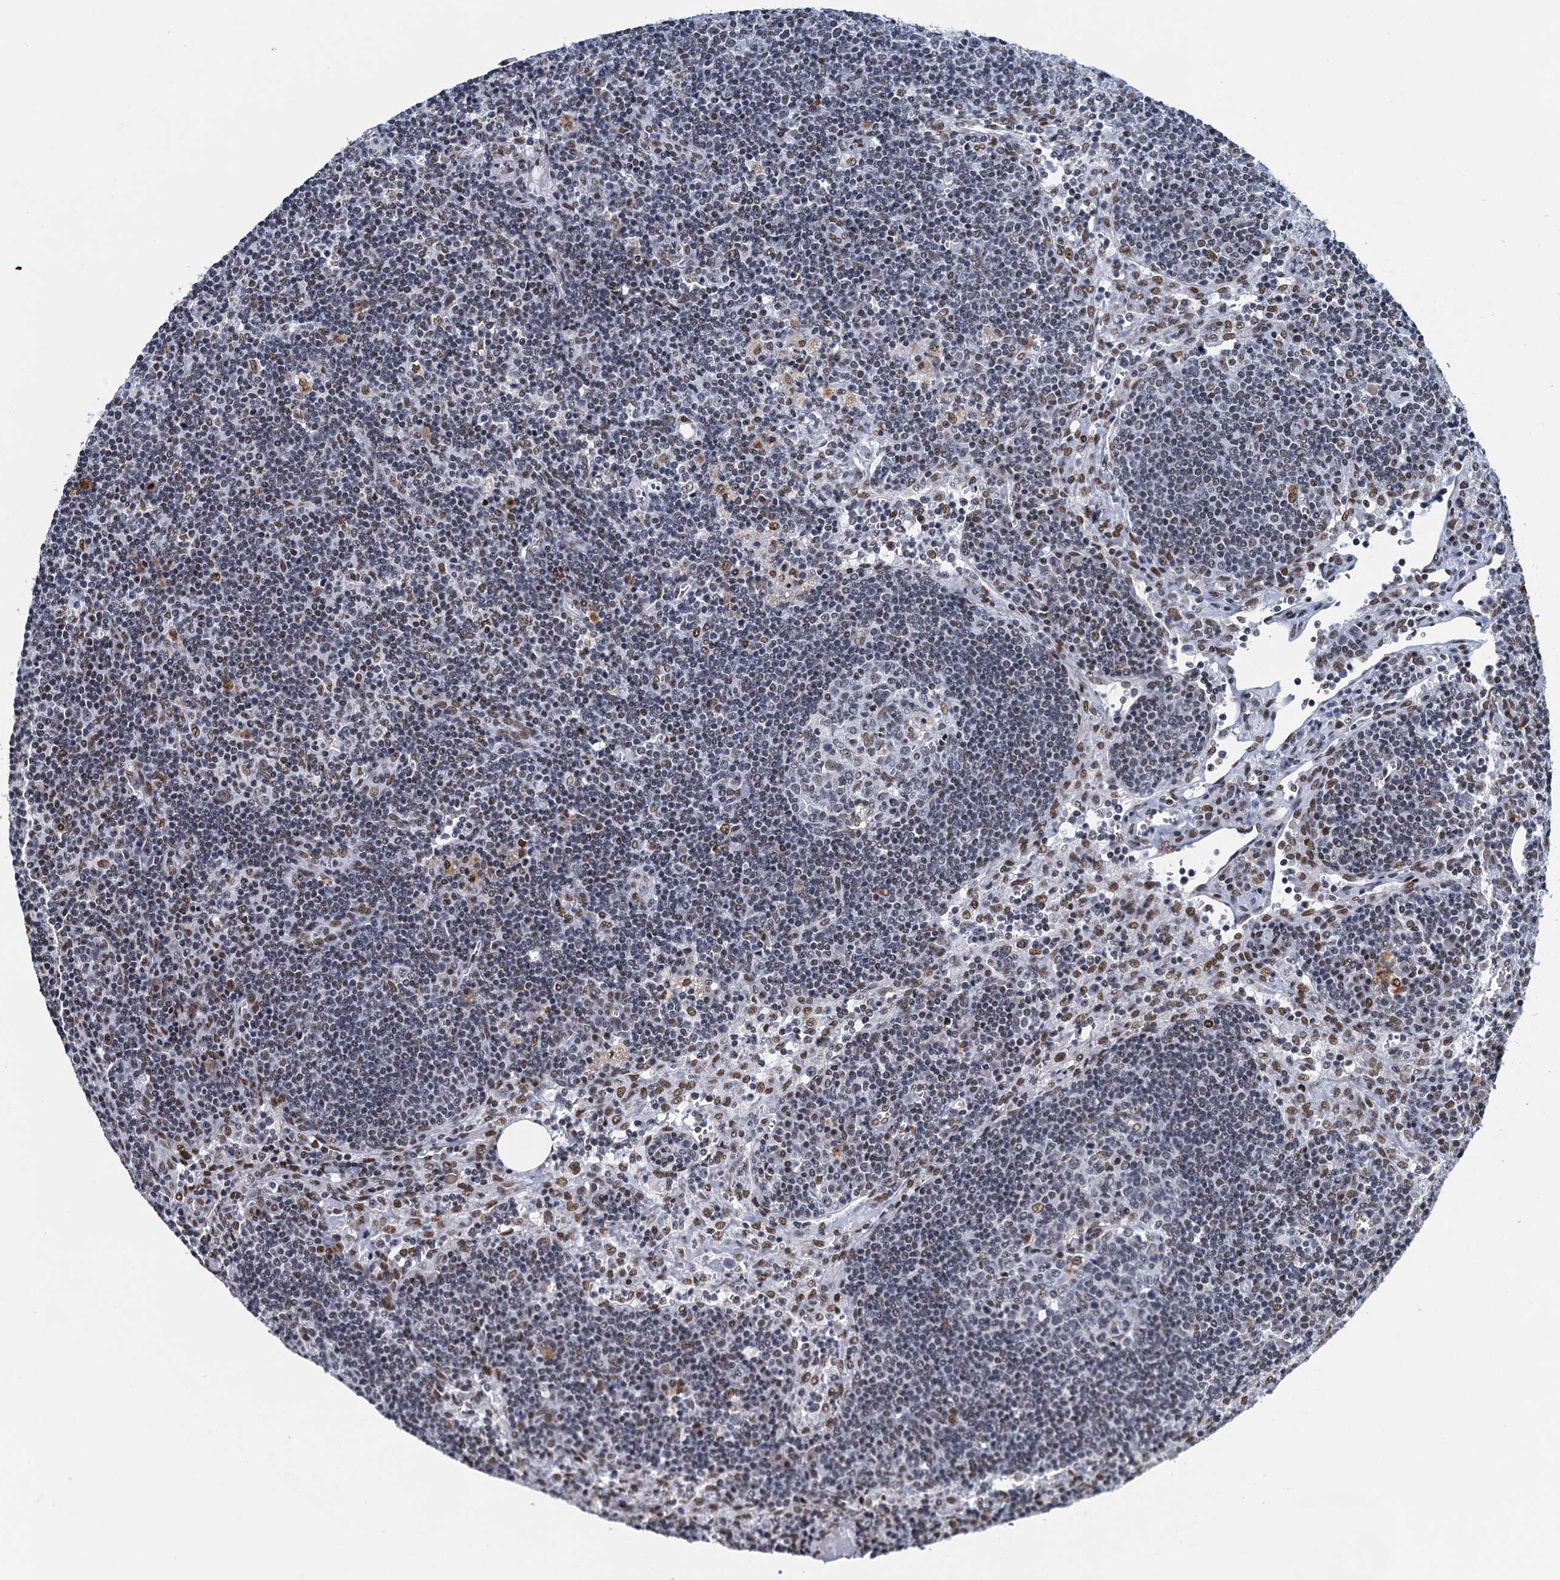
{"staining": {"intensity": "weak", "quantity": "<25%", "location": "nuclear"}, "tissue": "lymph node", "cell_type": "Germinal center cells", "image_type": "normal", "snomed": [{"axis": "morphology", "description": "Normal tissue, NOS"}, {"axis": "topography", "description": "Lymph node"}], "caption": "IHC photomicrograph of unremarkable lymph node: human lymph node stained with DAB demonstrates no significant protein staining in germinal center cells. Brightfield microscopy of immunohistochemistry (IHC) stained with DAB (brown) and hematoxylin (blue), captured at high magnification.", "gene": "HNRNPUL2", "patient": {"sex": "male", "age": 58}}